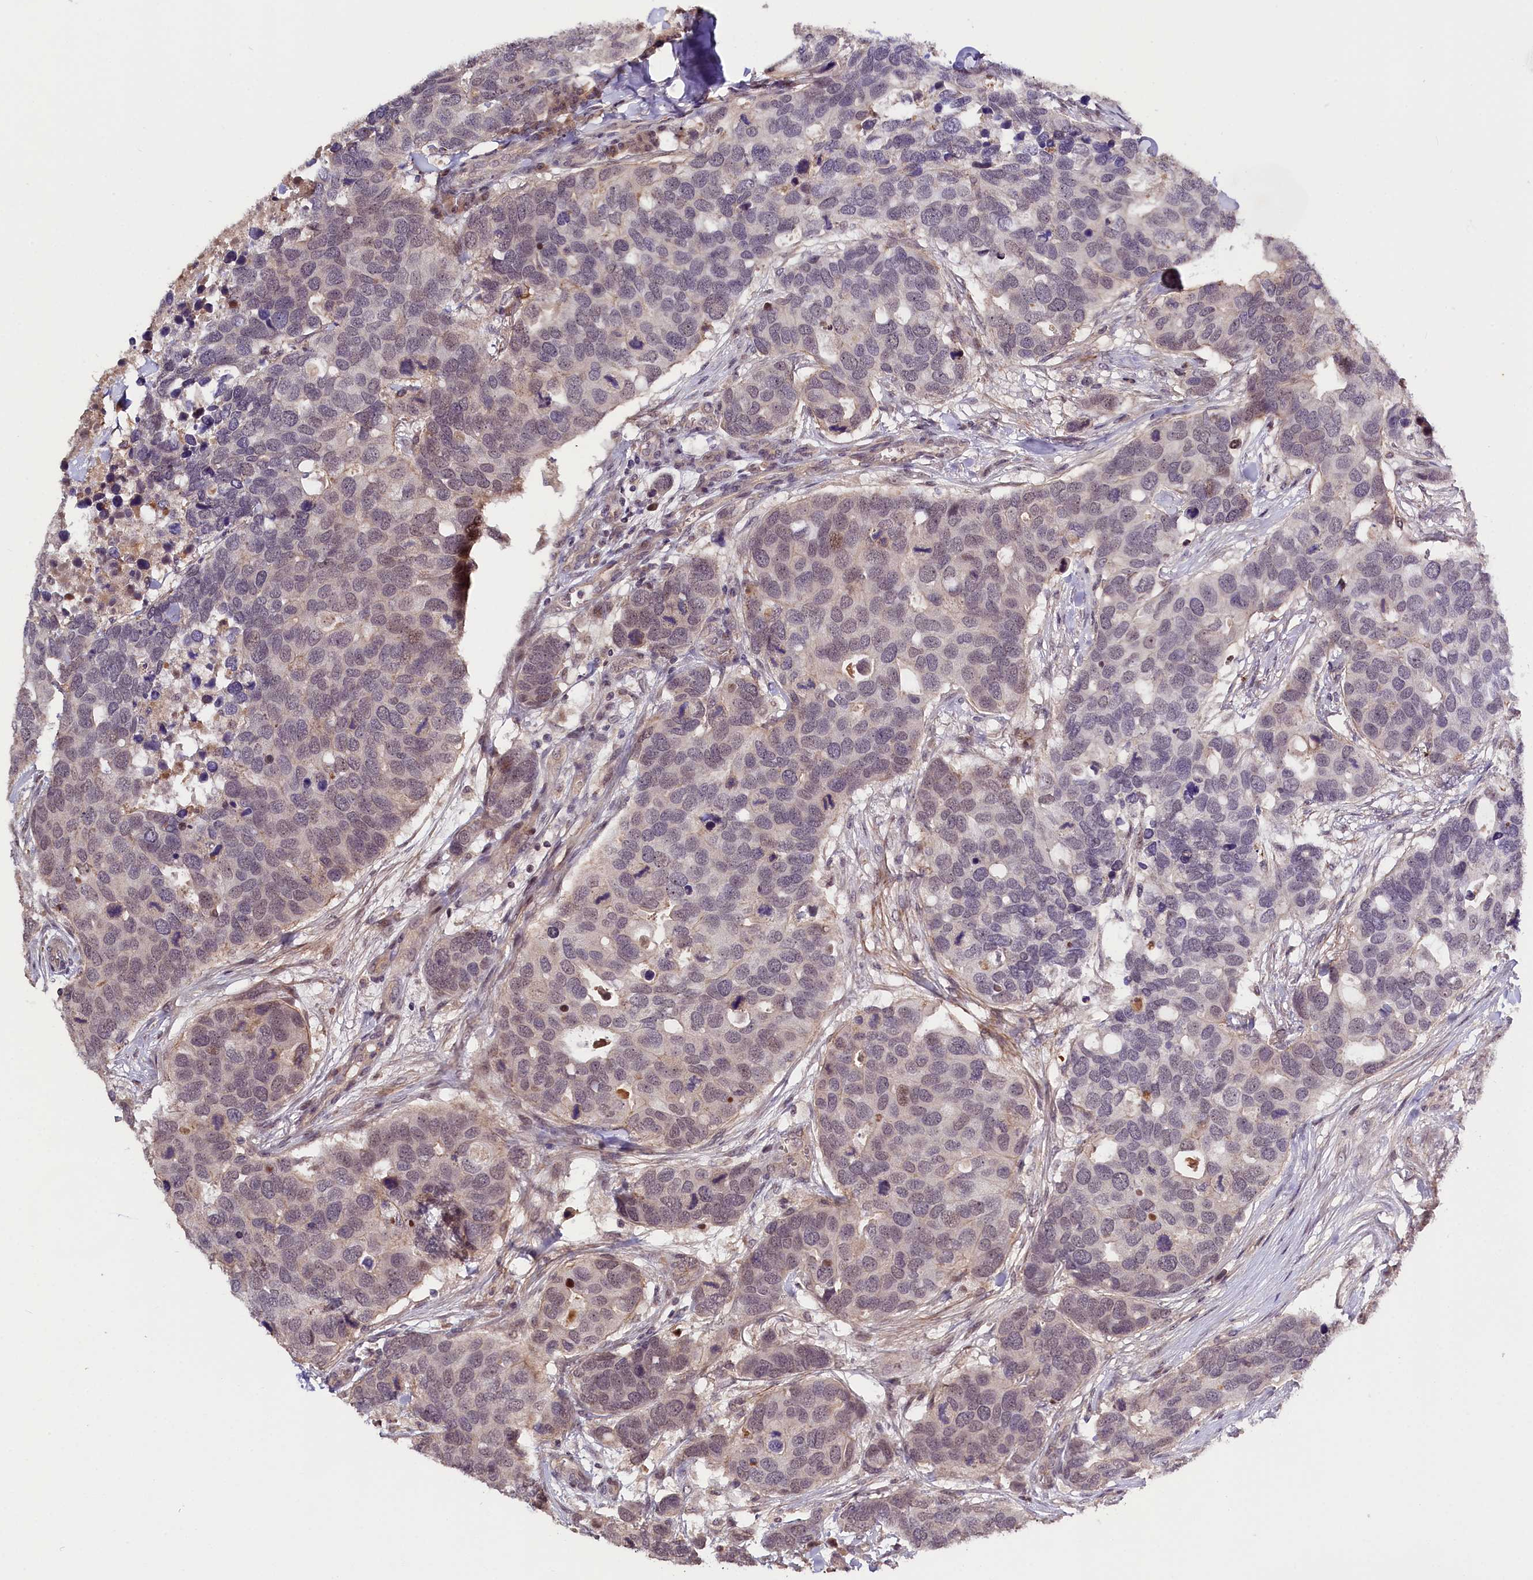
{"staining": {"intensity": "weak", "quantity": "<25%", "location": "nuclear"}, "tissue": "breast cancer", "cell_type": "Tumor cells", "image_type": "cancer", "snomed": [{"axis": "morphology", "description": "Duct carcinoma"}, {"axis": "topography", "description": "Breast"}], "caption": "DAB immunohistochemical staining of breast cancer (invasive ductal carcinoma) shows no significant positivity in tumor cells.", "gene": "ZNF480", "patient": {"sex": "female", "age": 83}}